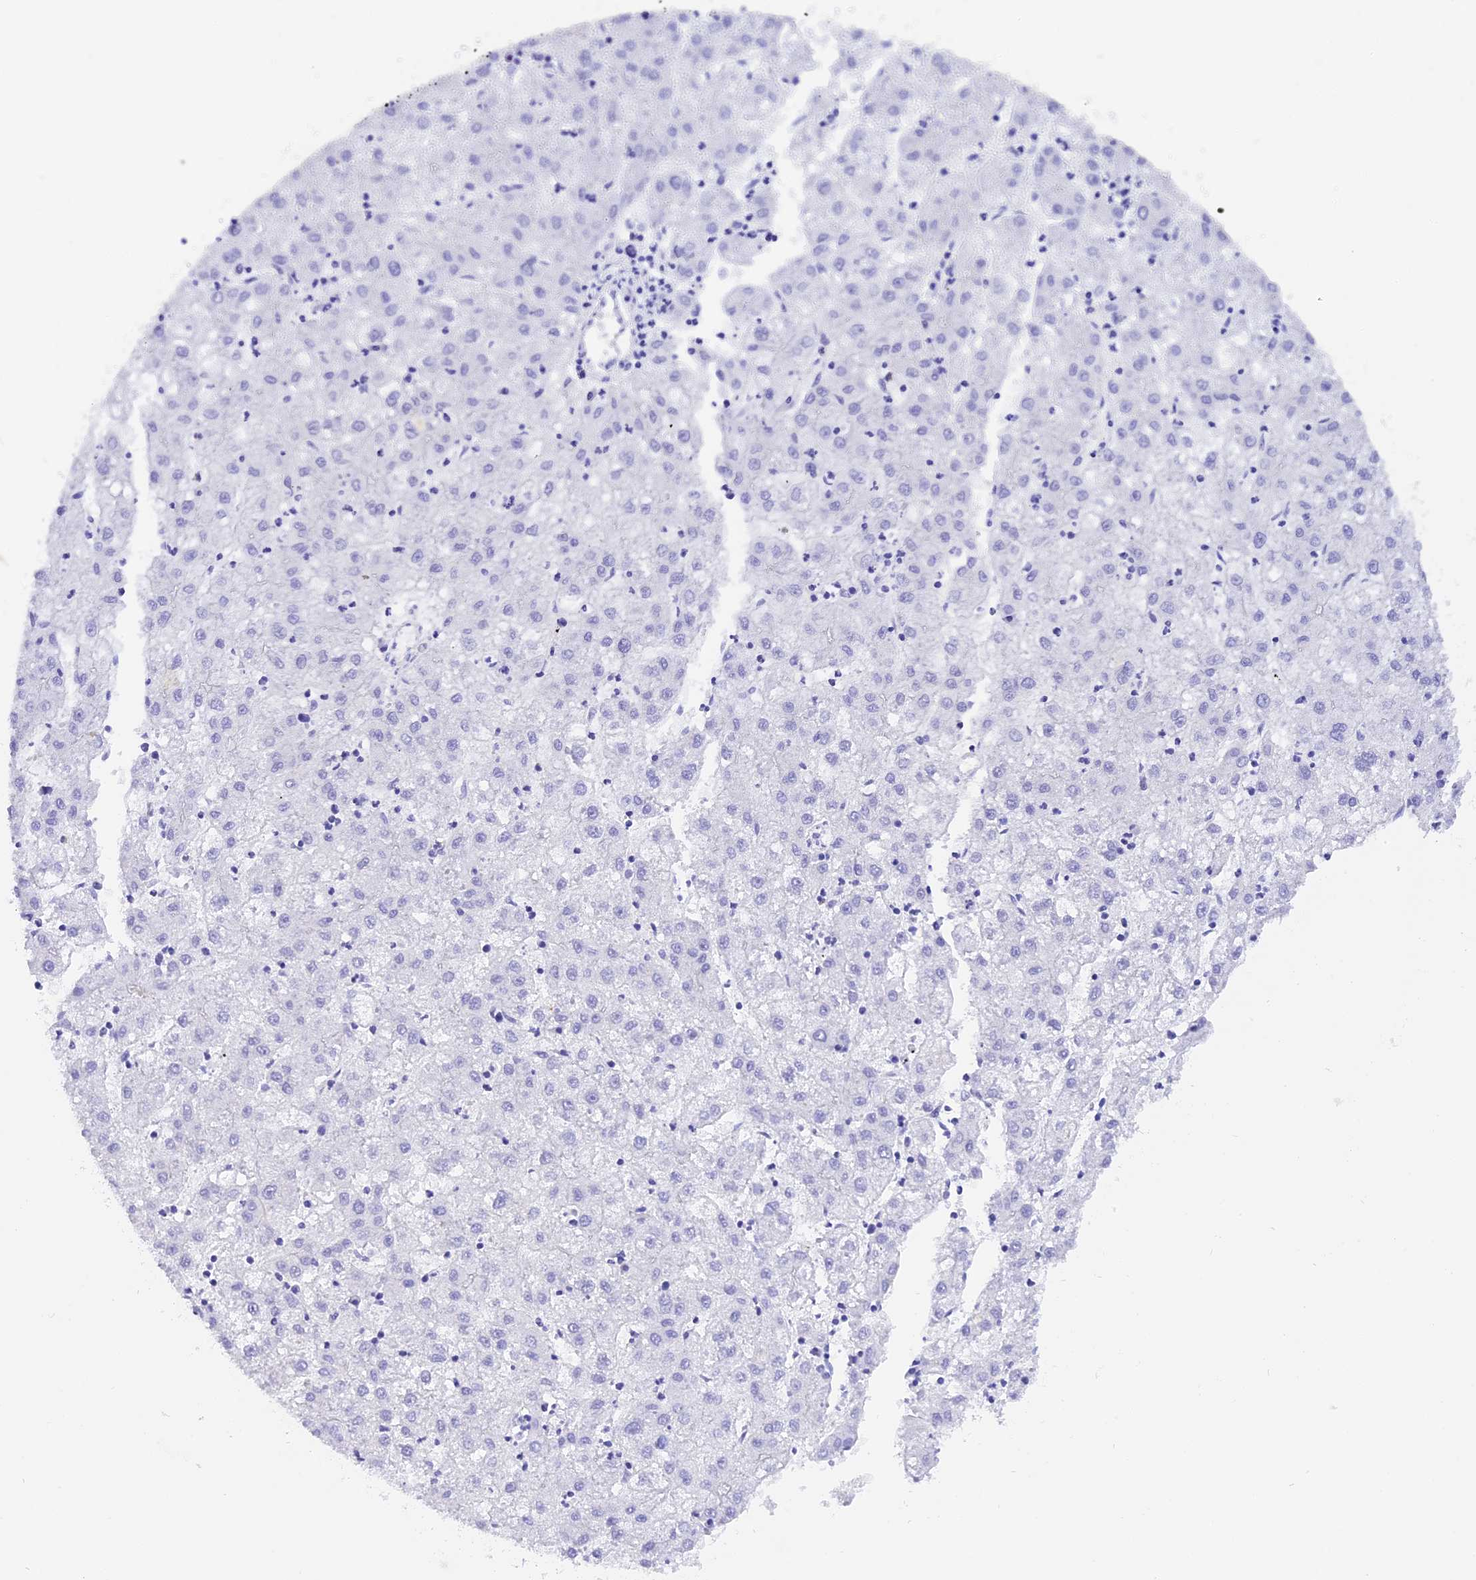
{"staining": {"intensity": "negative", "quantity": "none", "location": "none"}, "tissue": "liver cancer", "cell_type": "Tumor cells", "image_type": "cancer", "snomed": [{"axis": "morphology", "description": "Carcinoma, Hepatocellular, NOS"}, {"axis": "topography", "description": "Liver"}], "caption": "Immunohistochemistry (IHC) micrograph of human hepatocellular carcinoma (liver) stained for a protein (brown), which reveals no staining in tumor cells.", "gene": "COL6A5", "patient": {"sex": "male", "age": 72}}